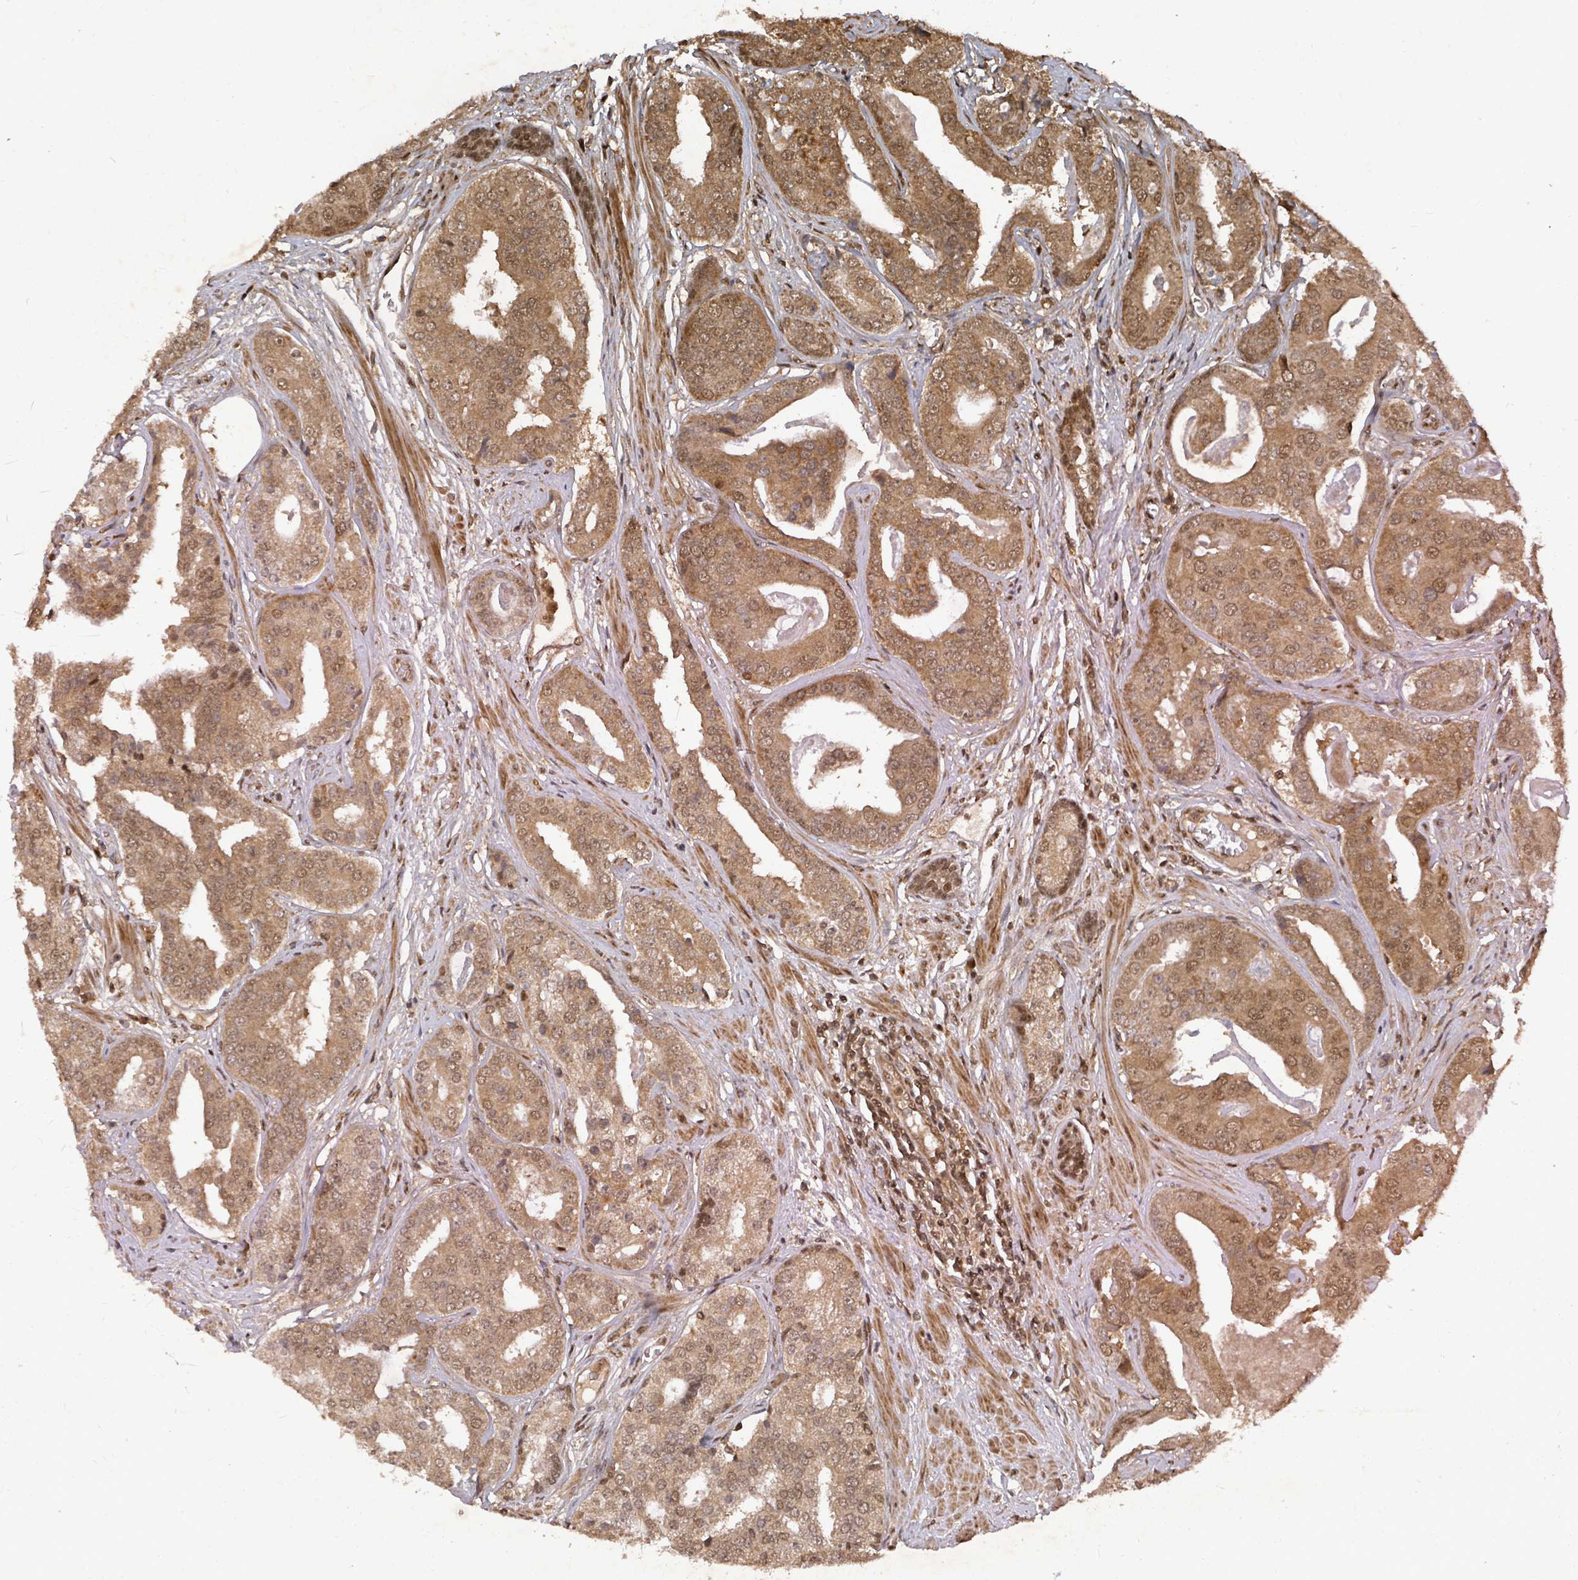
{"staining": {"intensity": "moderate", "quantity": ">75%", "location": "cytoplasmic/membranous,nuclear"}, "tissue": "prostate cancer", "cell_type": "Tumor cells", "image_type": "cancer", "snomed": [{"axis": "morphology", "description": "Adenocarcinoma, High grade"}, {"axis": "topography", "description": "Prostate"}], "caption": "Moderate cytoplasmic/membranous and nuclear expression for a protein is present in about >75% of tumor cells of prostate cancer (high-grade adenocarcinoma) using immunohistochemistry (IHC).", "gene": "KDM4E", "patient": {"sex": "male", "age": 71}}